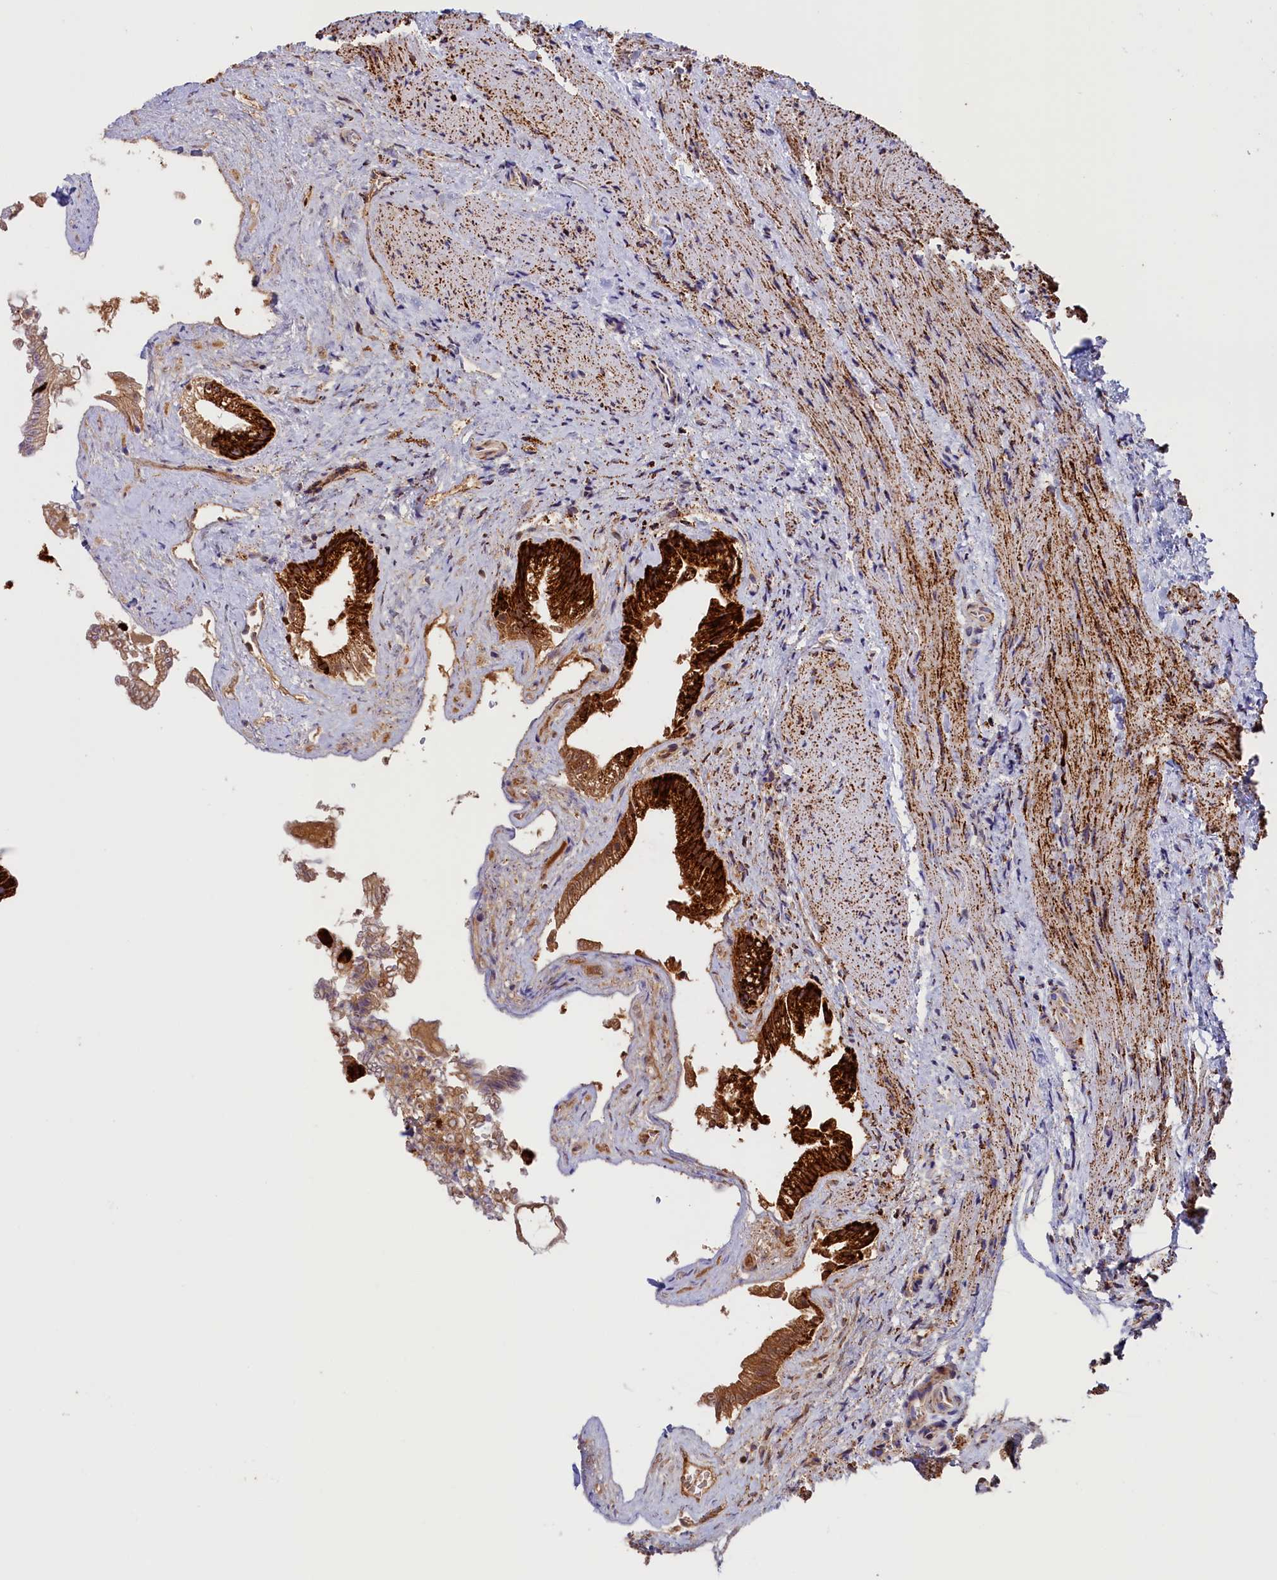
{"staining": {"intensity": "strong", "quantity": ">75%", "location": "cytoplasmic/membranous"}, "tissue": "gallbladder", "cell_type": "Glandular cells", "image_type": "normal", "snomed": [{"axis": "morphology", "description": "Normal tissue, NOS"}, {"axis": "morphology", "description": "Inflammation, NOS"}, {"axis": "topography", "description": "Gallbladder"}], "caption": "Immunohistochemistry staining of unremarkable gallbladder, which exhibits high levels of strong cytoplasmic/membranous positivity in approximately >75% of glandular cells indicating strong cytoplasmic/membranous protein expression. The staining was performed using DAB (3,3'-diaminobenzidine) (brown) for protein detection and nuclei were counterstained in hematoxylin (blue).", "gene": "AKTIP", "patient": {"sex": "male", "age": 51}}